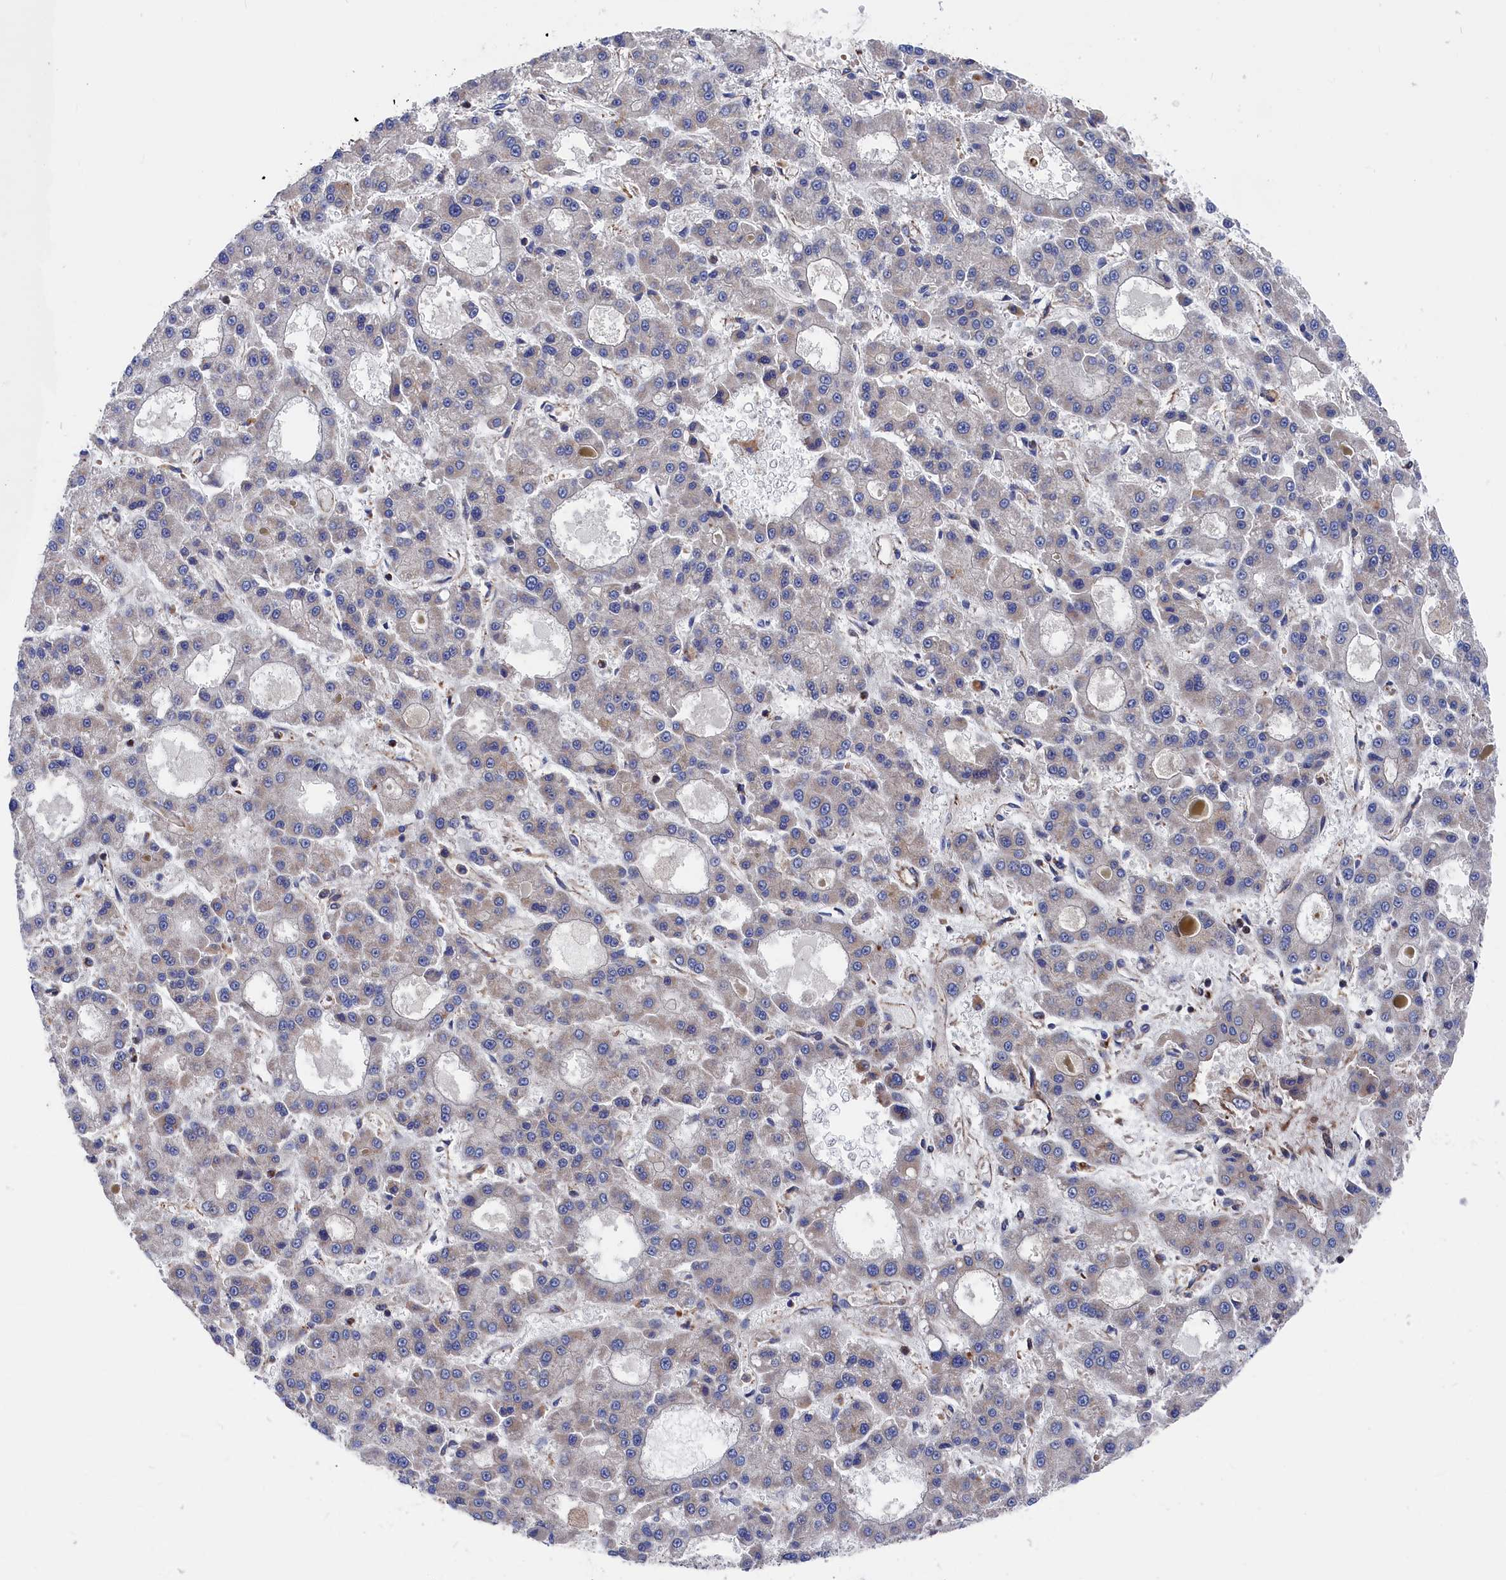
{"staining": {"intensity": "negative", "quantity": "none", "location": "none"}, "tissue": "liver cancer", "cell_type": "Tumor cells", "image_type": "cancer", "snomed": [{"axis": "morphology", "description": "Carcinoma, Hepatocellular, NOS"}, {"axis": "topography", "description": "Liver"}], "caption": "Immunohistochemical staining of liver hepatocellular carcinoma demonstrates no significant expression in tumor cells.", "gene": "LDHD", "patient": {"sex": "male", "age": 70}}